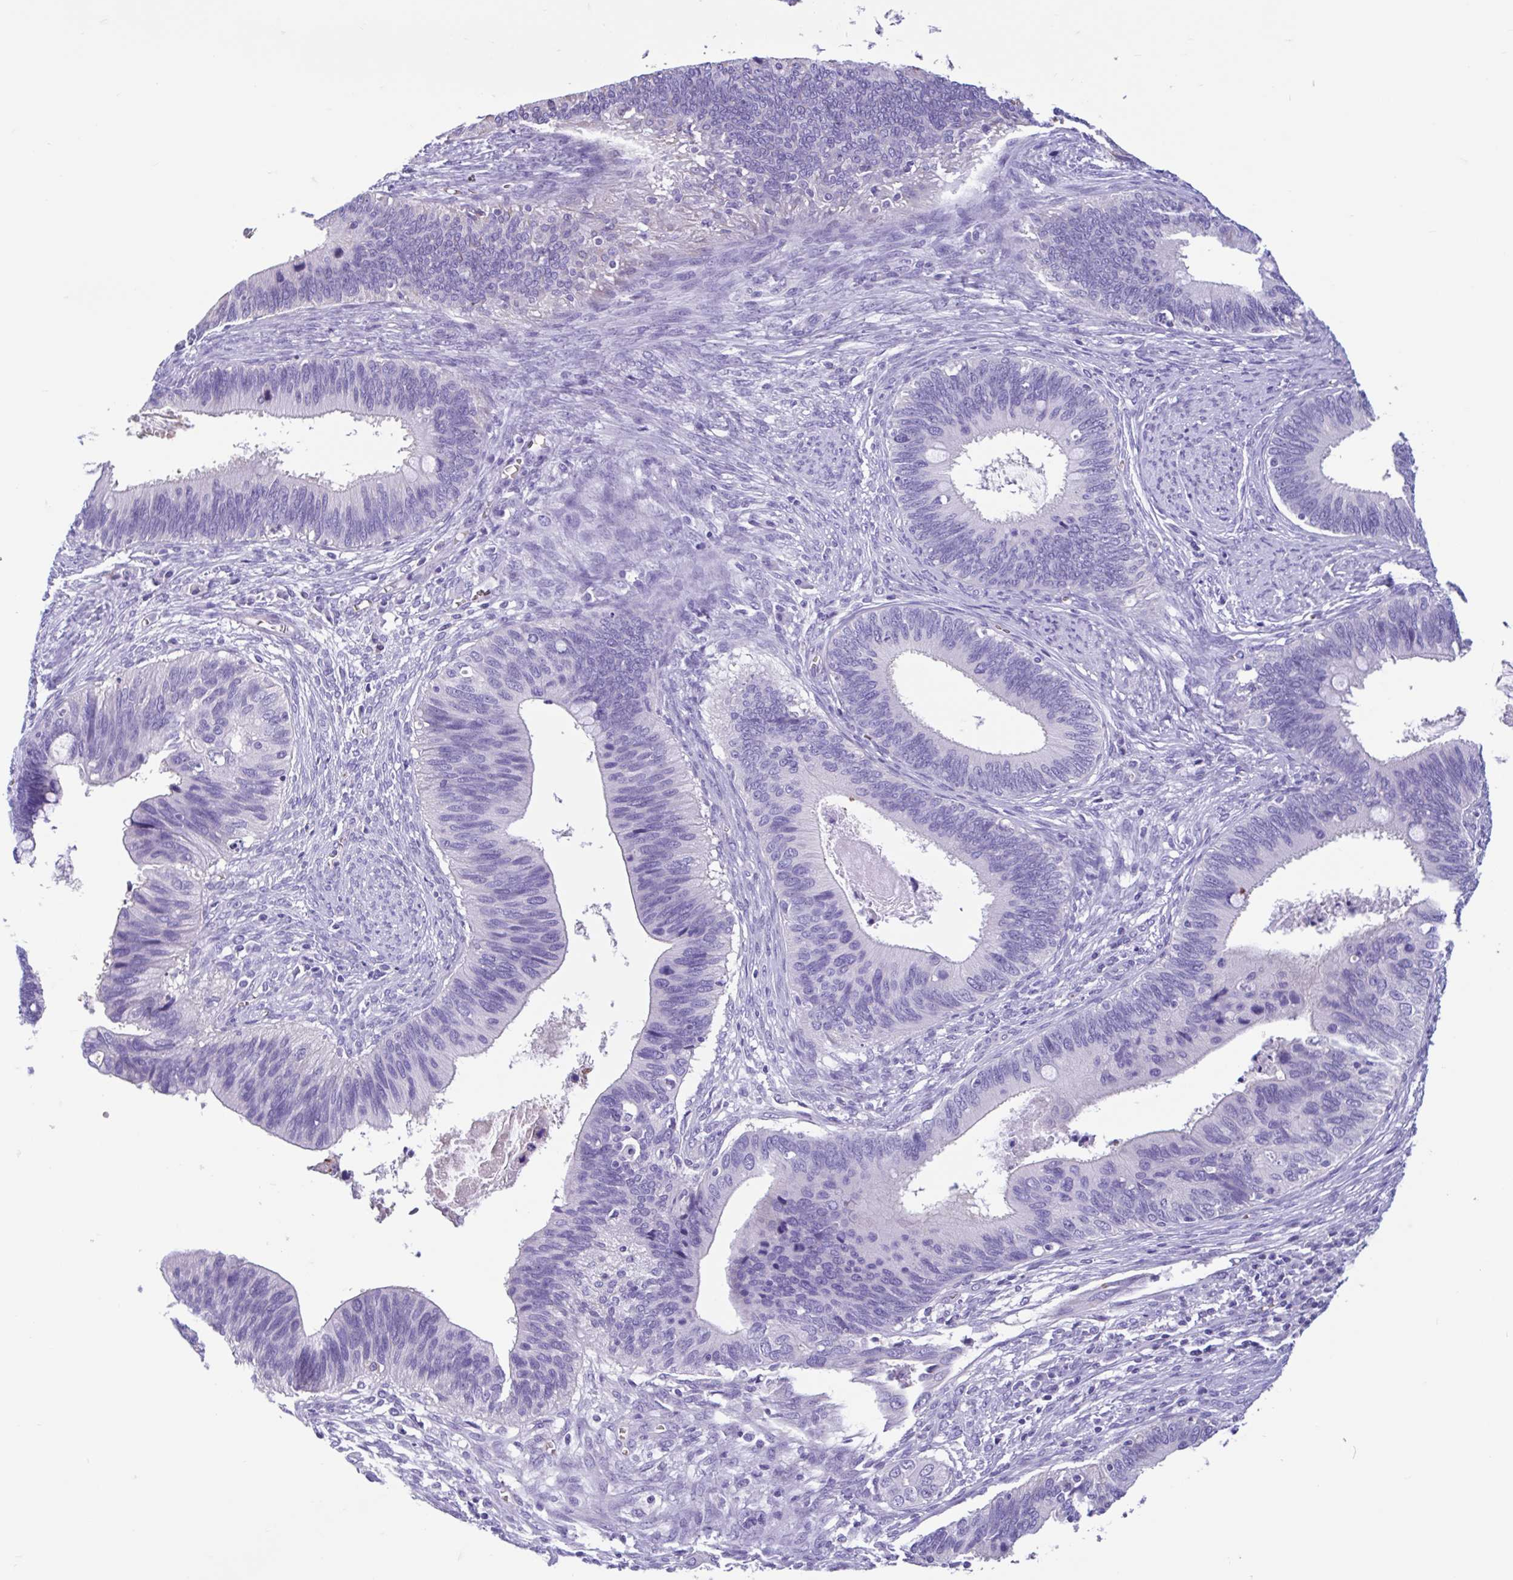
{"staining": {"intensity": "negative", "quantity": "none", "location": "none"}, "tissue": "cervical cancer", "cell_type": "Tumor cells", "image_type": "cancer", "snomed": [{"axis": "morphology", "description": "Adenocarcinoma, NOS"}, {"axis": "topography", "description": "Cervix"}], "caption": "An image of human cervical adenocarcinoma is negative for staining in tumor cells. The staining is performed using DAB (3,3'-diaminobenzidine) brown chromogen with nuclei counter-stained in using hematoxylin.", "gene": "TMEM79", "patient": {"sex": "female", "age": 42}}